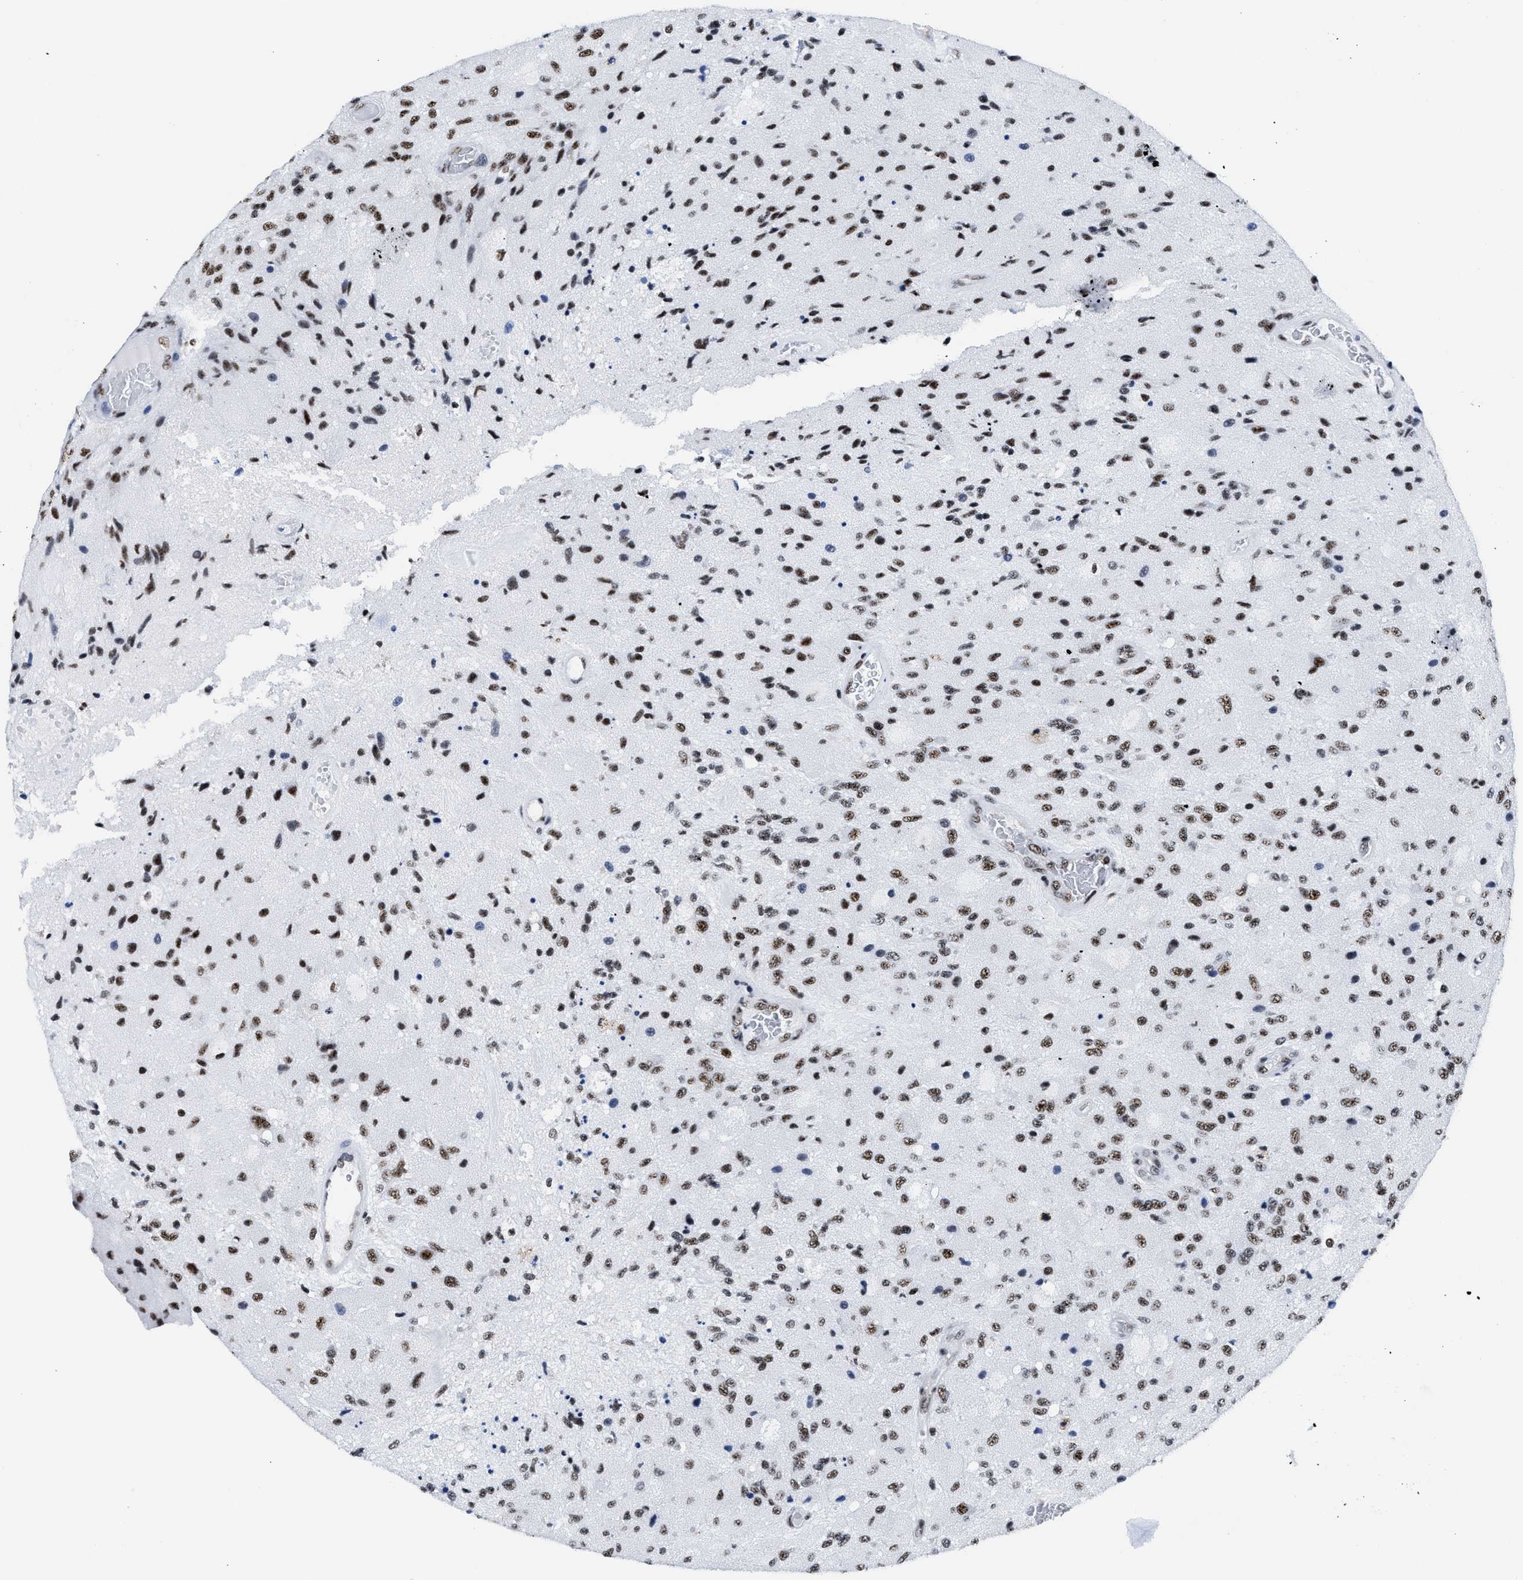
{"staining": {"intensity": "moderate", "quantity": ">75%", "location": "nuclear"}, "tissue": "glioma", "cell_type": "Tumor cells", "image_type": "cancer", "snomed": [{"axis": "morphology", "description": "Normal tissue, NOS"}, {"axis": "morphology", "description": "Glioma, malignant, High grade"}, {"axis": "topography", "description": "Cerebral cortex"}], "caption": "Human glioma stained for a protein (brown) displays moderate nuclear positive staining in approximately >75% of tumor cells.", "gene": "RBM8A", "patient": {"sex": "male", "age": 77}}